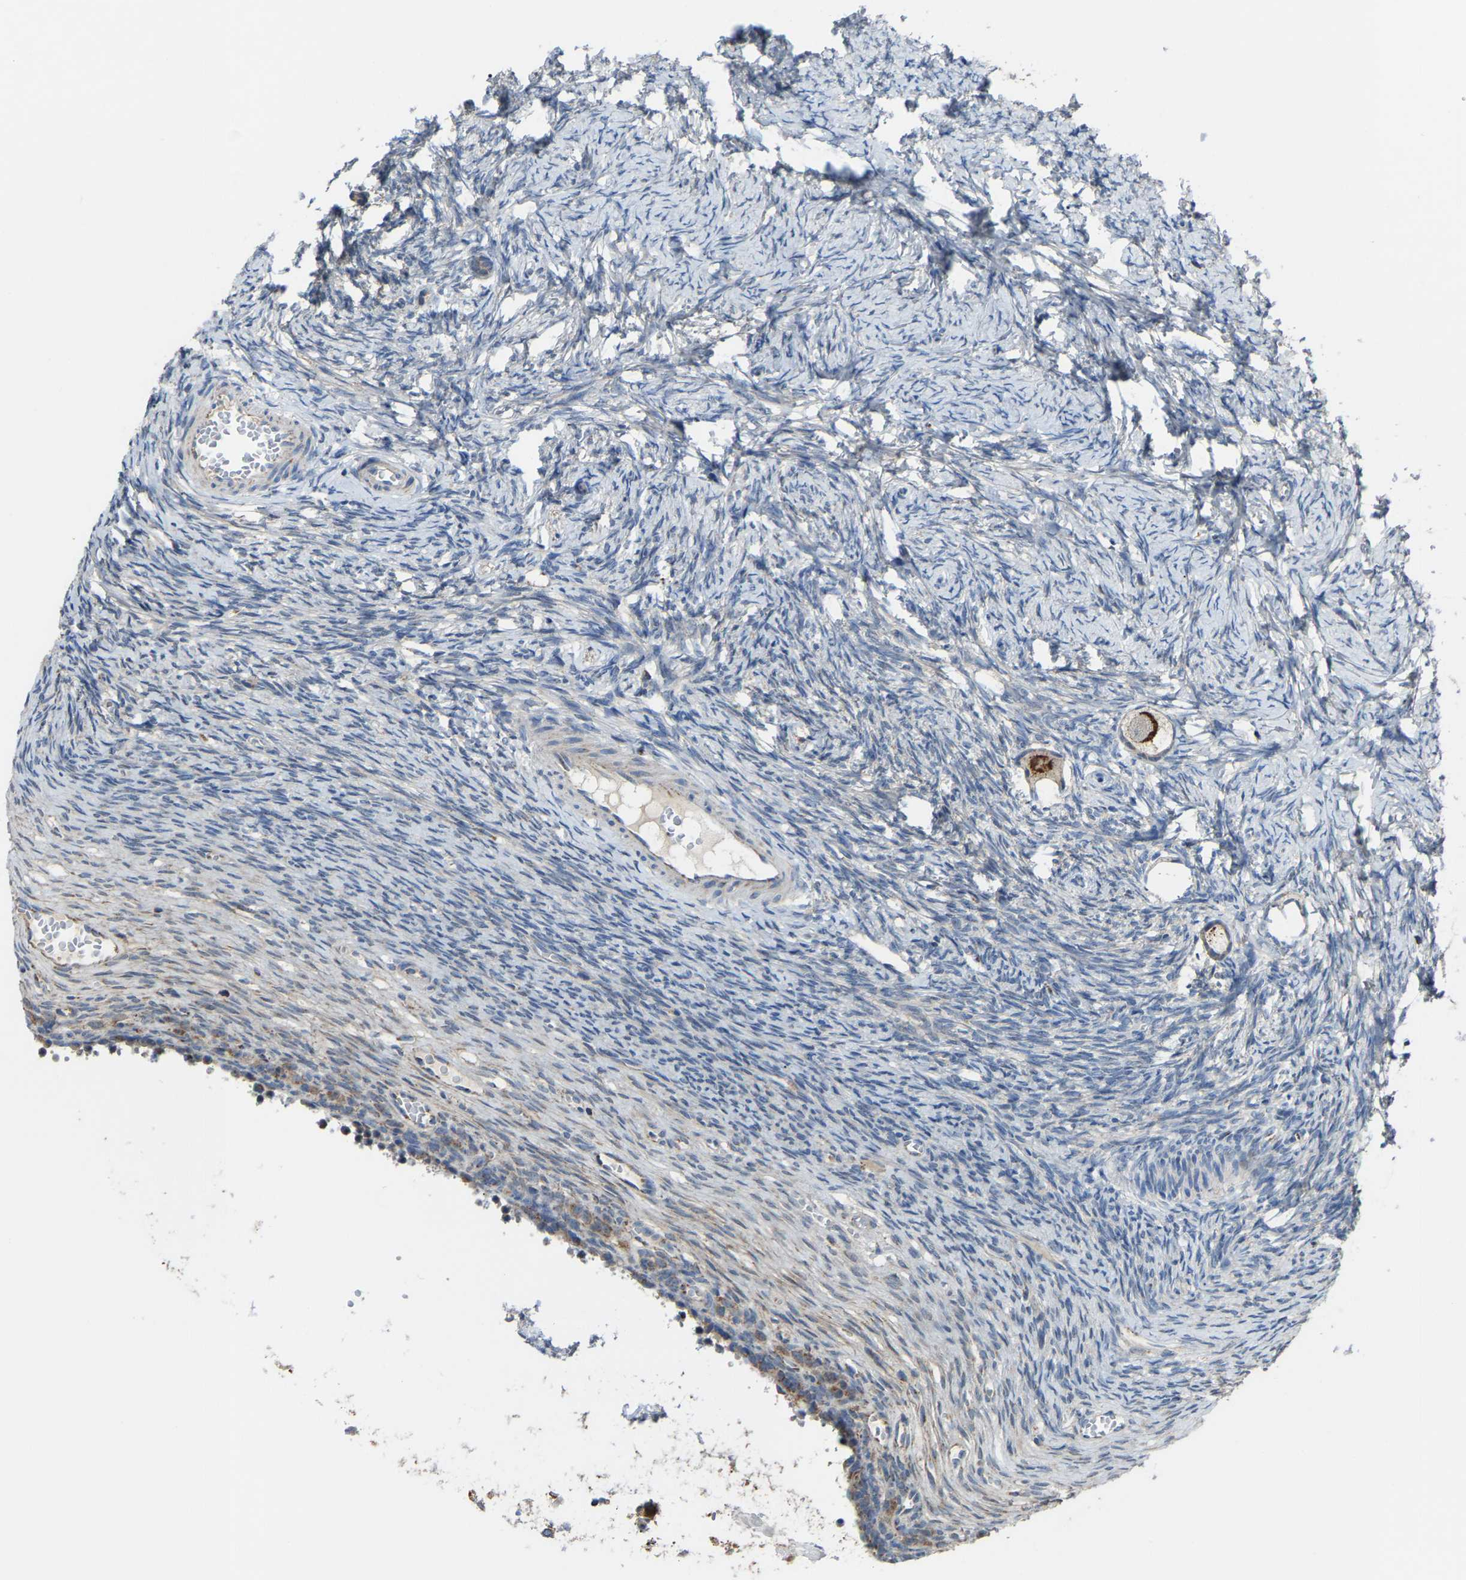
{"staining": {"intensity": "moderate", "quantity": "<25%", "location": "cytoplasmic/membranous"}, "tissue": "ovary", "cell_type": "Follicle cells", "image_type": "normal", "snomed": [{"axis": "morphology", "description": "Normal tissue, NOS"}, {"axis": "topography", "description": "Ovary"}], "caption": "The immunohistochemical stain shows moderate cytoplasmic/membranous expression in follicle cells of normal ovary. (DAB = brown stain, brightfield microscopy at high magnification).", "gene": "CANT1", "patient": {"sex": "female", "age": 27}}